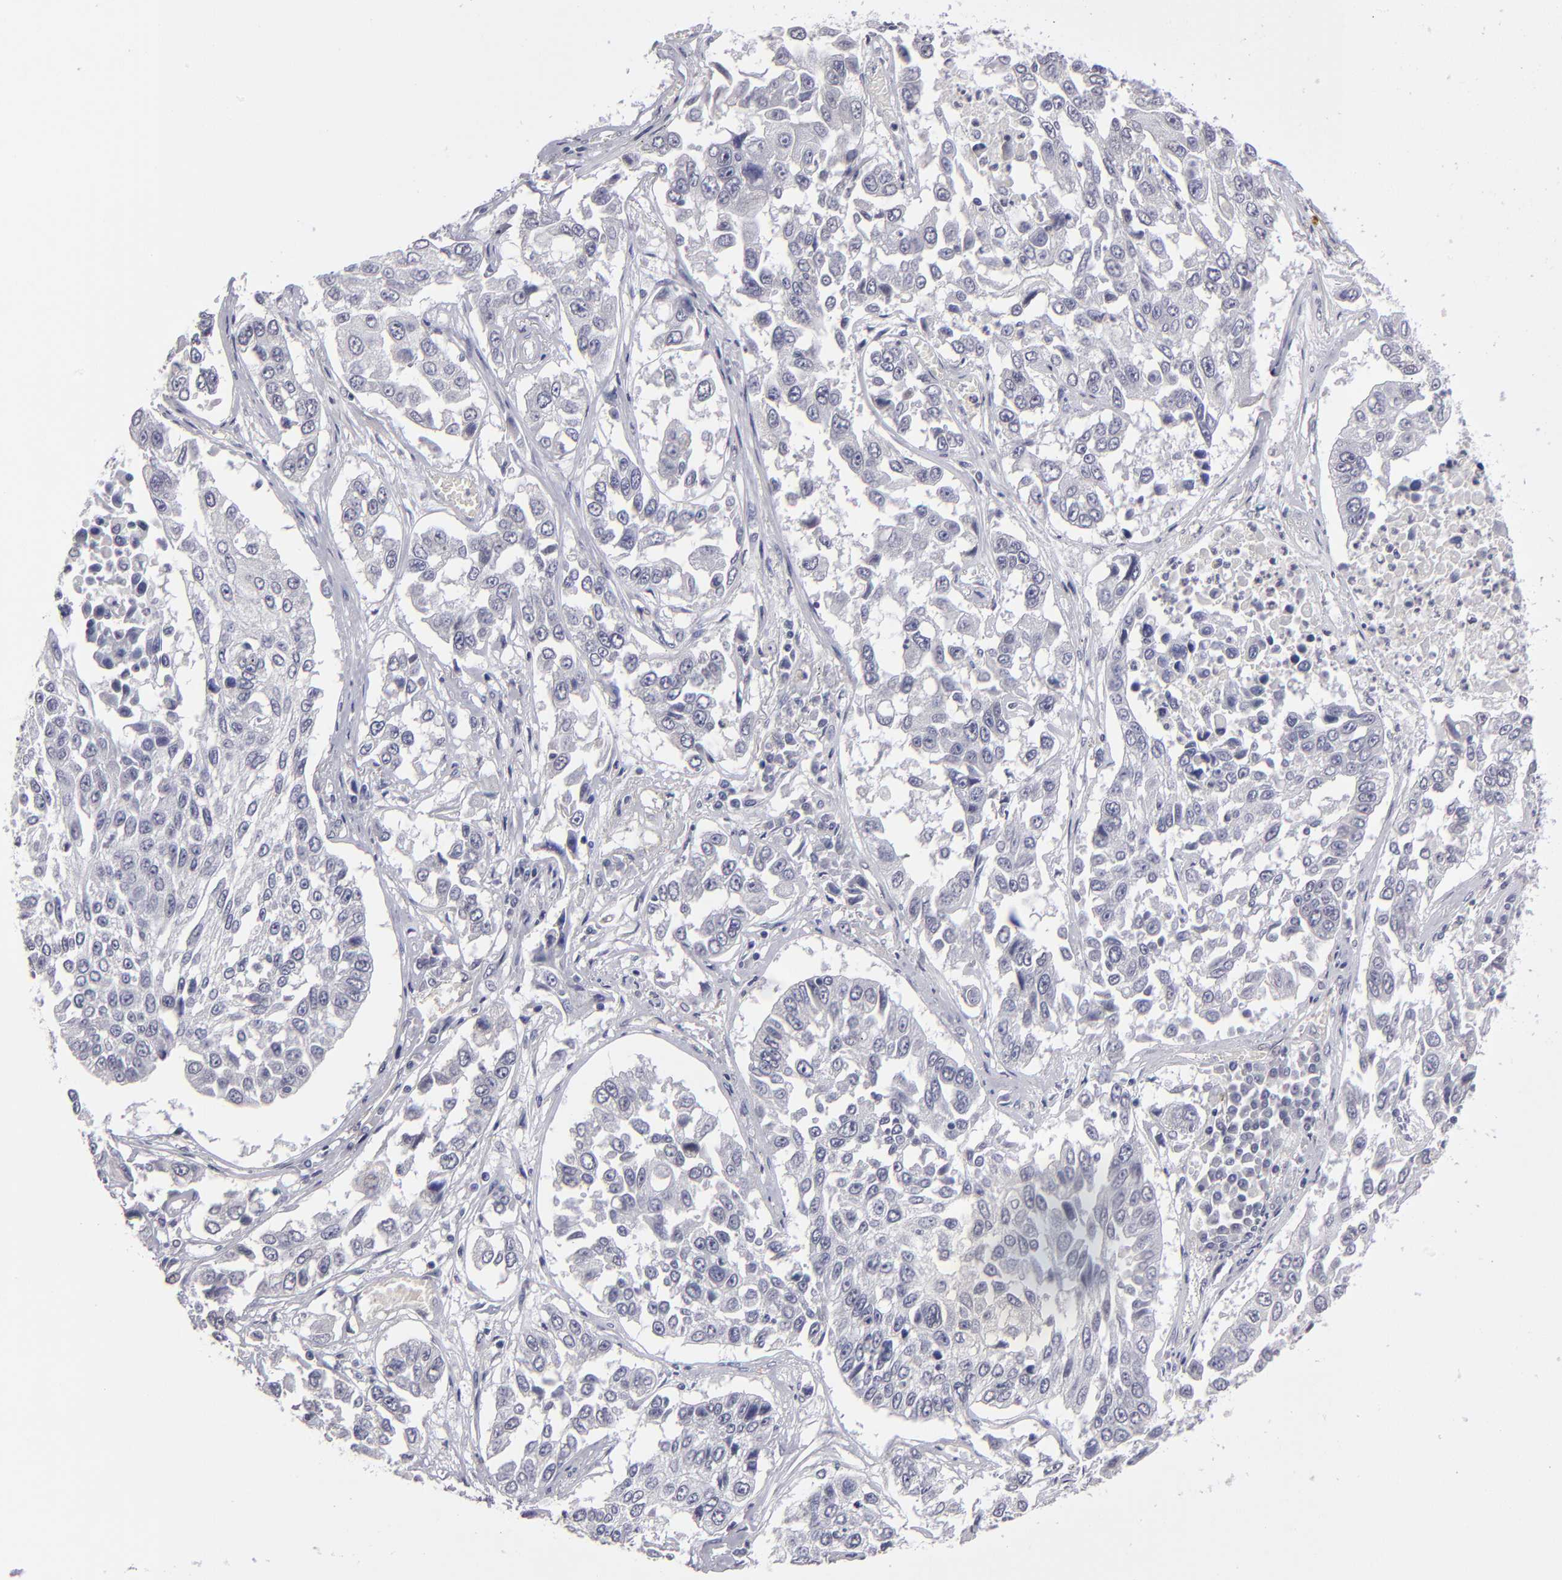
{"staining": {"intensity": "negative", "quantity": "none", "location": "none"}, "tissue": "lung cancer", "cell_type": "Tumor cells", "image_type": "cancer", "snomed": [{"axis": "morphology", "description": "Squamous cell carcinoma, NOS"}, {"axis": "topography", "description": "Lung"}], "caption": "High magnification brightfield microscopy of lung cancer stained with DAB (3,3'-diaminobenzidine) (brown) and counterstained with hematoxylin (blue): tumor cells show no significant expression.", "gene": "ZNF175", "patient": {"sex": "male", "age": 71}}